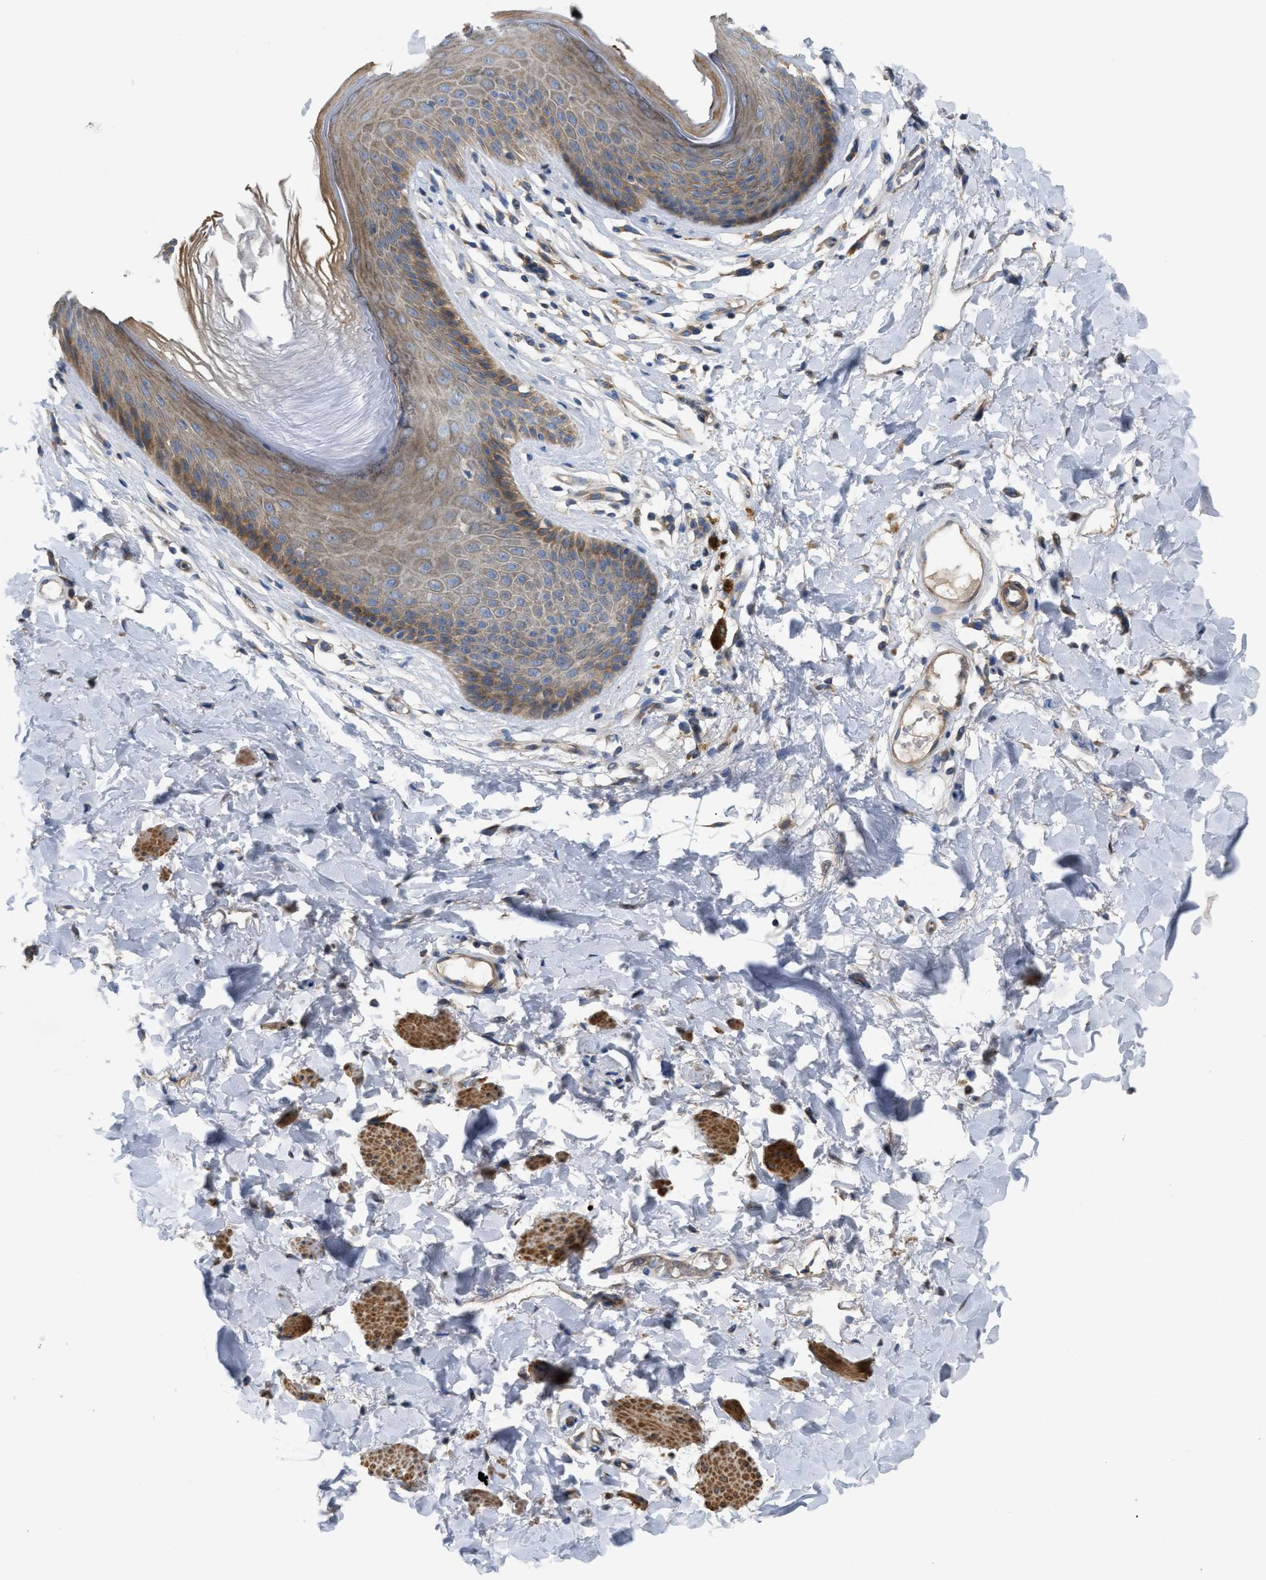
{"staining": {"intensity": "moderate", "quantity": ">75%", "location": "cytoplasmic/membranous"}, "tissue": "skin", "cell_type": "Epidermal cells", "image_type": "normal", "snomed": [{"axis": "morphology", "description": "Normal tissue, NOS"}, {"axis": "topography", "description": "Vulva"}], "caption": "Skin stained with immunohistochemistry (IHC) exhibits moderate cytoplasmic/membranous expression in approximately >75% of epidermal cells.", "gene": "DHX58", "patient": {"sex": "female", "age": 73}}